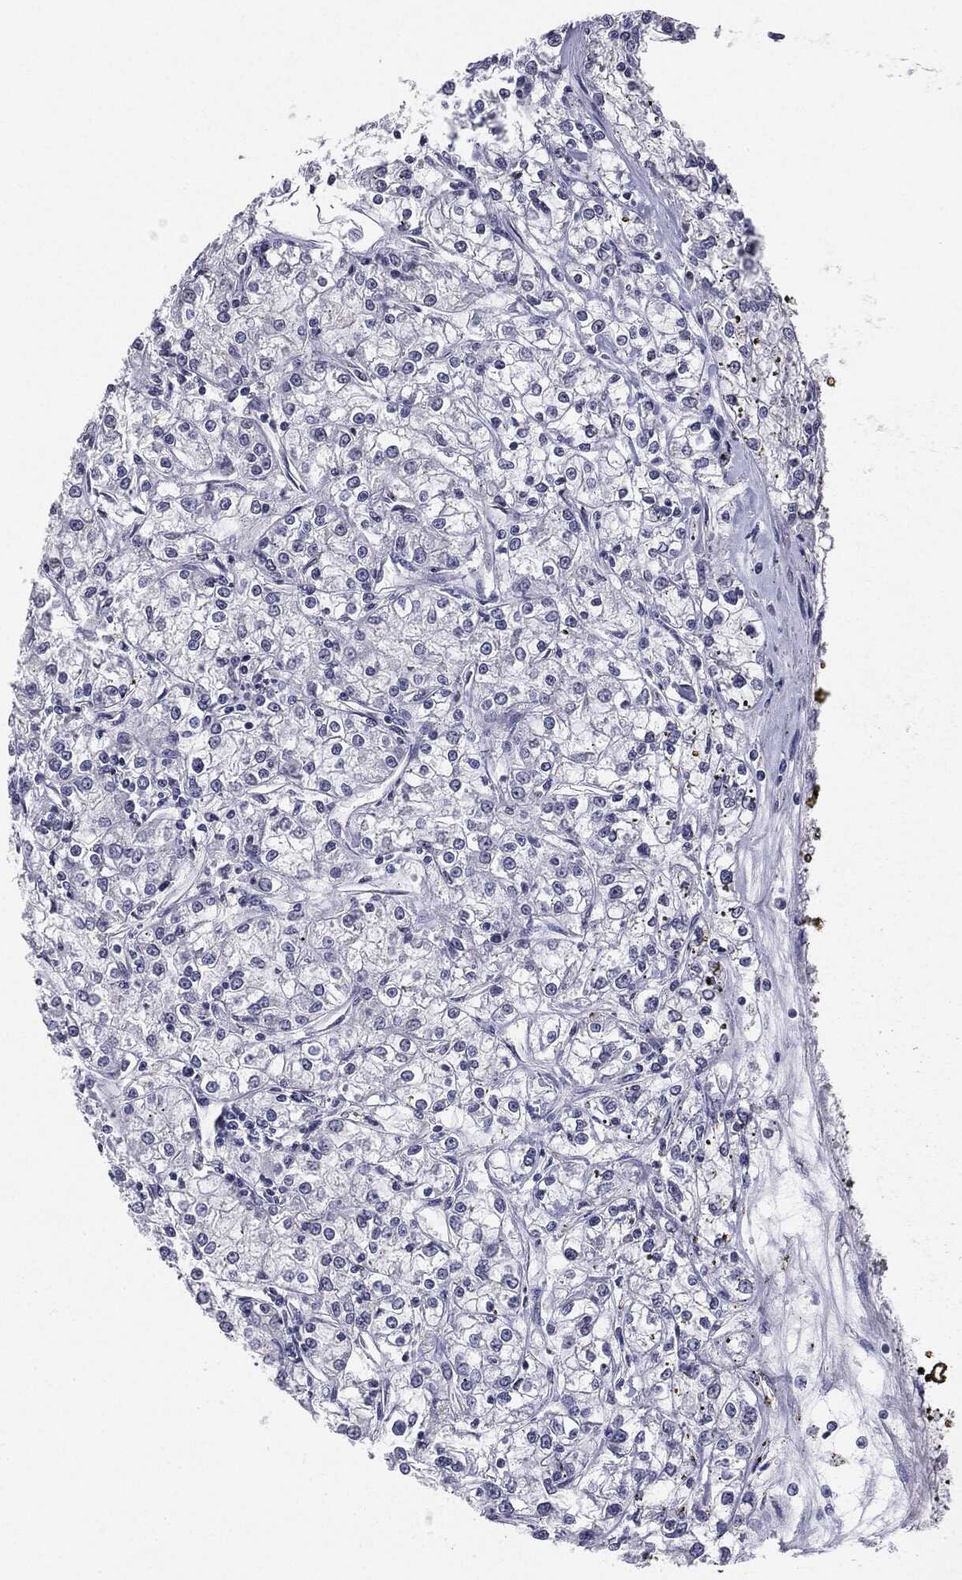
{"staining": {"intensity": "negative", "quantity": "none", "location": "none"}, "tissue": "renal cancer", "cell_type": "Tumor cells", "image_type": "cancer", "snomed": [{"axis": "morphology", "description": "Adenocarcinoma, NOS"}, {"axis": "topography", "description": "Kidney"}], "caption": "Renal cancer (adenocarcinoma) was stained to show a protein in brown. There is no significant staining in tumor cells.", "gene": "SERPINB4", "patient": {"sex": "female", "age": 59}}